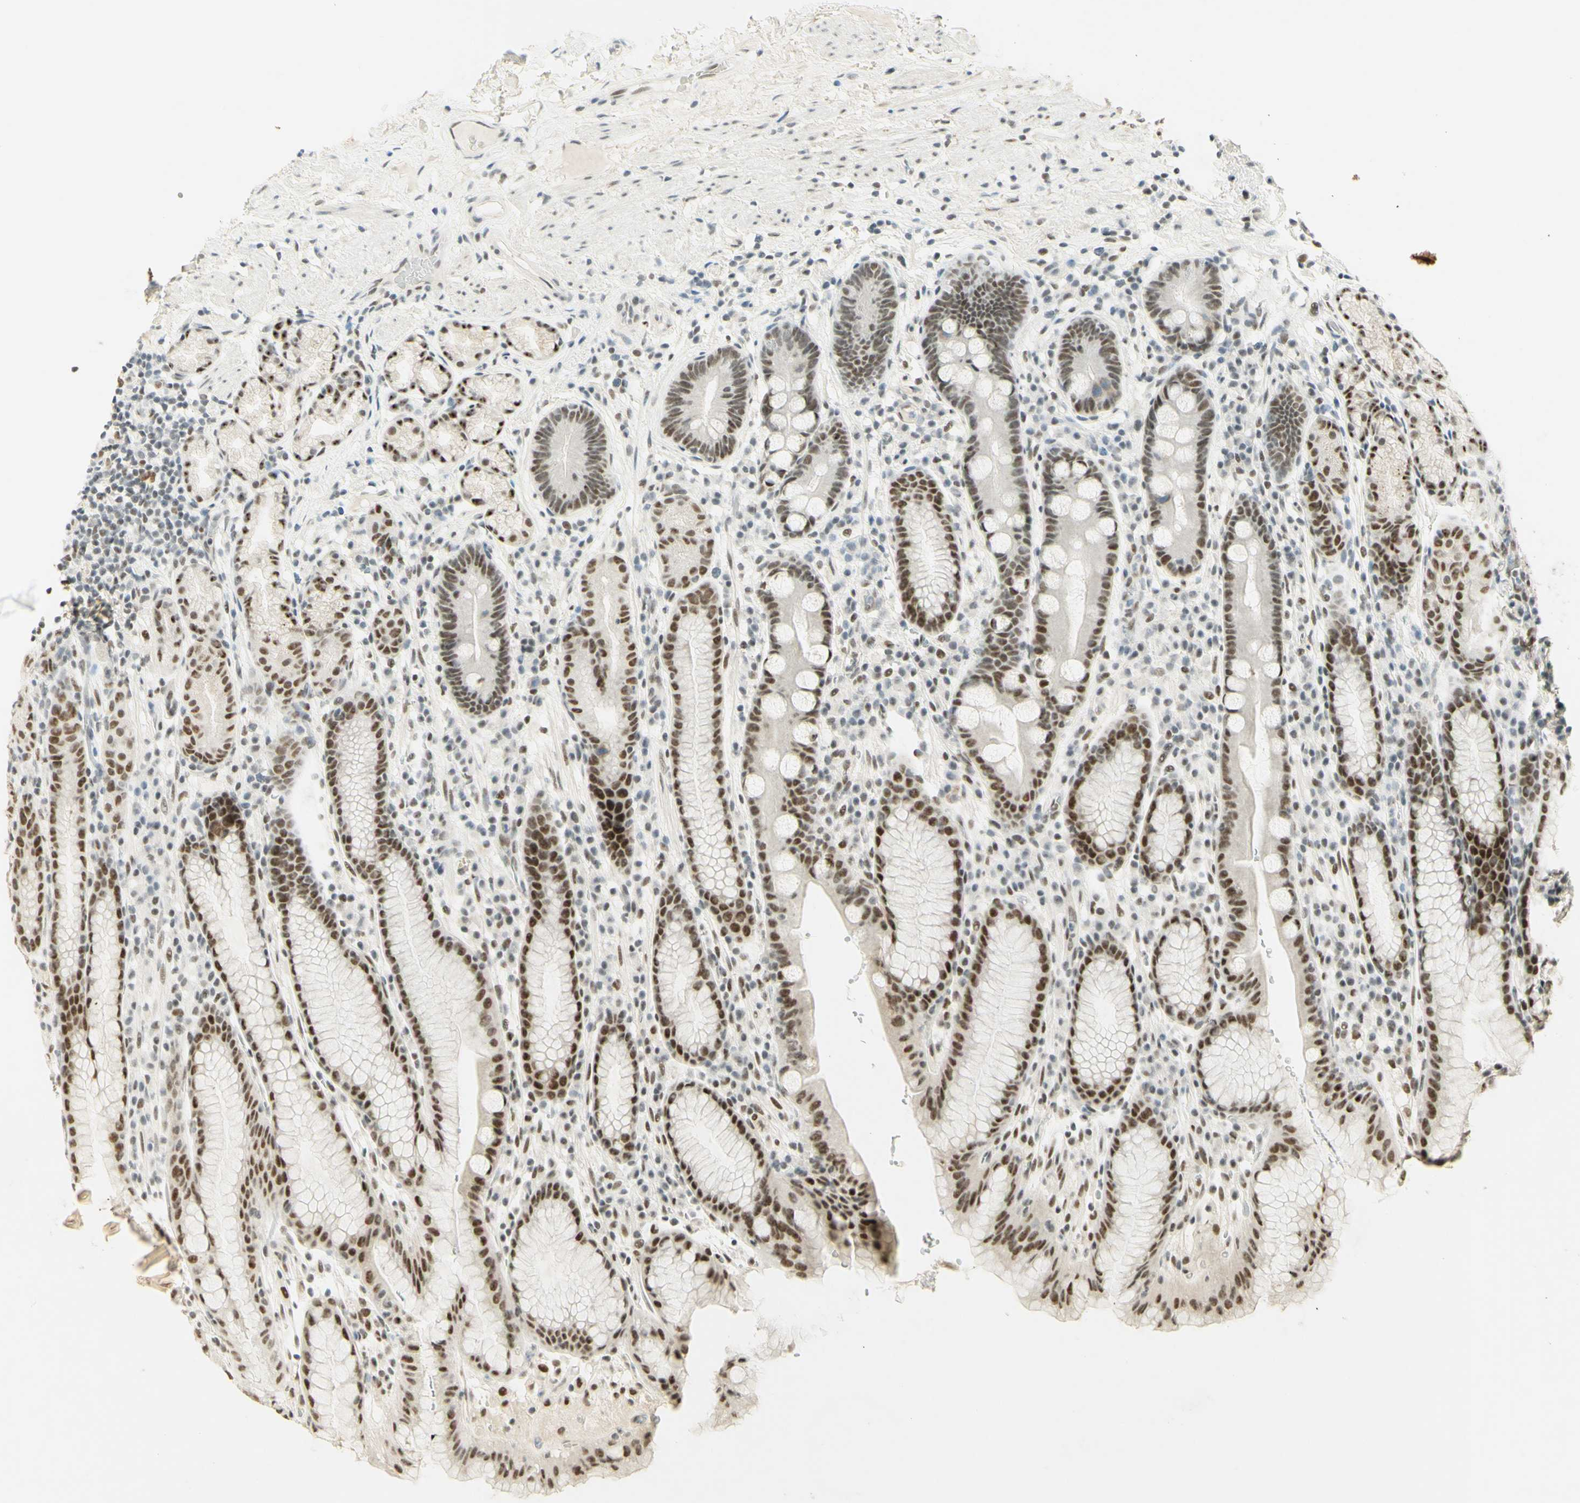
{"staining": {"intensity": "moderate", "quantity": ">75%", "location": "nuclear"}, "tissue": "stomach", "cell_type": "Glandular cells", "image_type": "normal", "snomed": [{"axis": "morphology", "description": "Normal tissue, NOS"}, {"axis": "topography", "description": "Stomach, lower"}], "caption": "A medium amount of moderate nuclear positivity is present in about >75% of glandular cells in unremarkable stomach. (IHC, brightfield microscopy, high magnification).", "gene": "PMS2", "patient": {"sex": "male", "age": 52}}